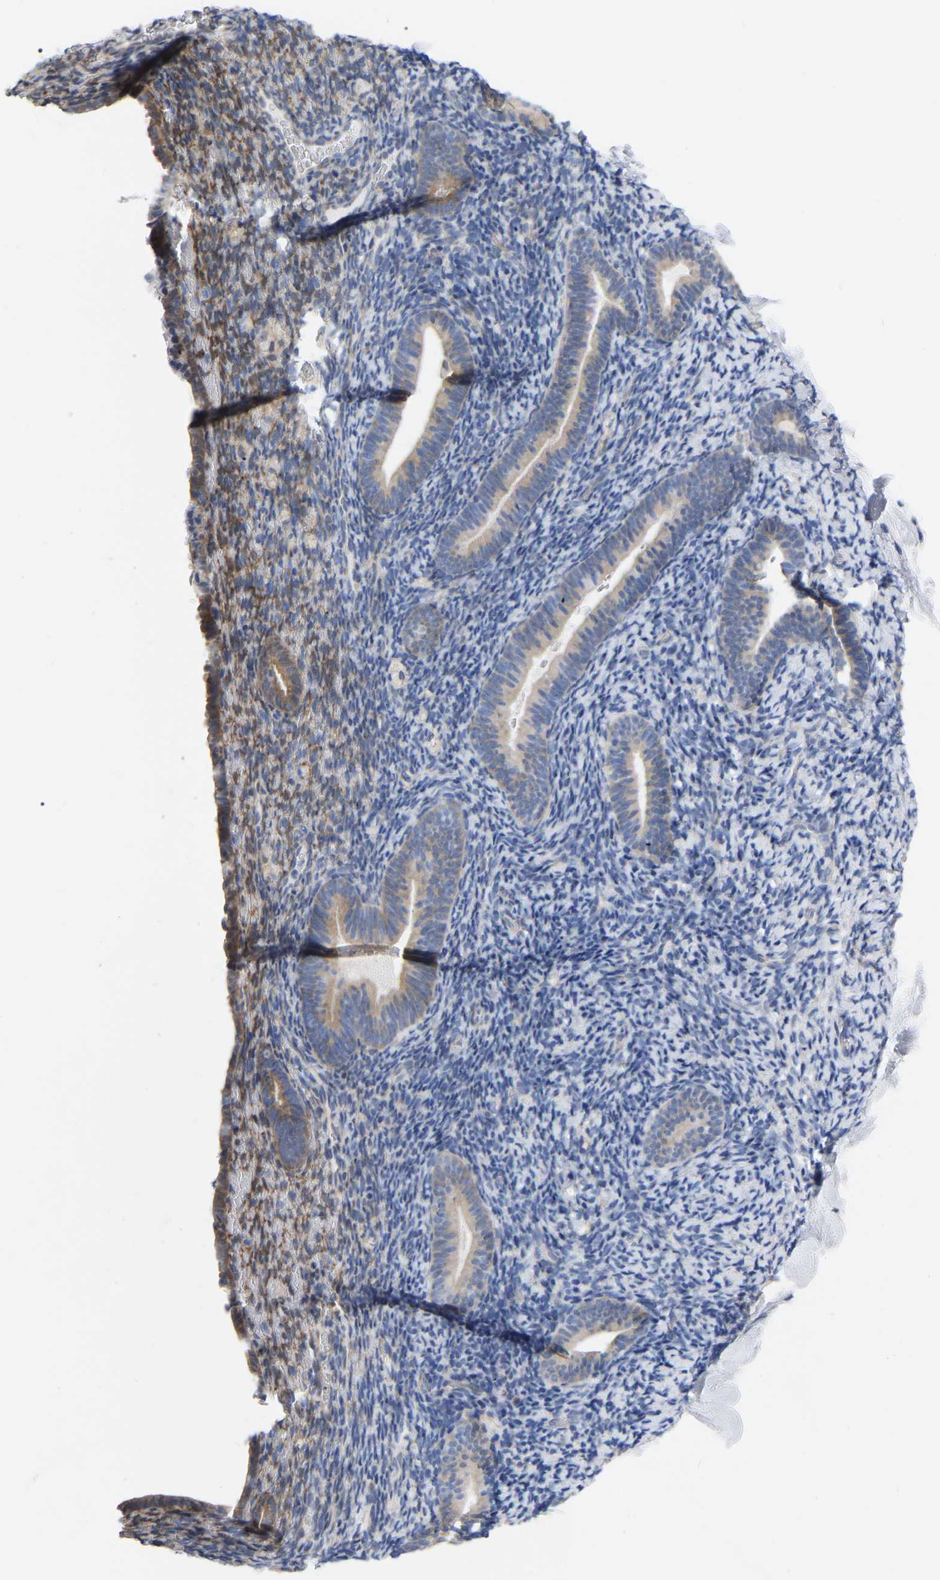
{"staining": {"intensity": "weak", "quantity": "<25%", "location": "cytoplasmic/membranous"}, "tissue": "endometrium", "cell_type": "Cells in endometrial stroma", "image_type": "normal", "snomed": [{"axis": "morphology", "description": "Normal tissue, NOS"}, {"axis": "topography", "description": "Endometrium"}], "caption": "The histopathology image demonstrates no significant expression in cells in endometrial stroma of endometrium. (Brightfield microscopy of DAB immunohistochemistry at high magnification).", "gene": "UBE4B", "patient": {"sex": "female", "age": 51}}